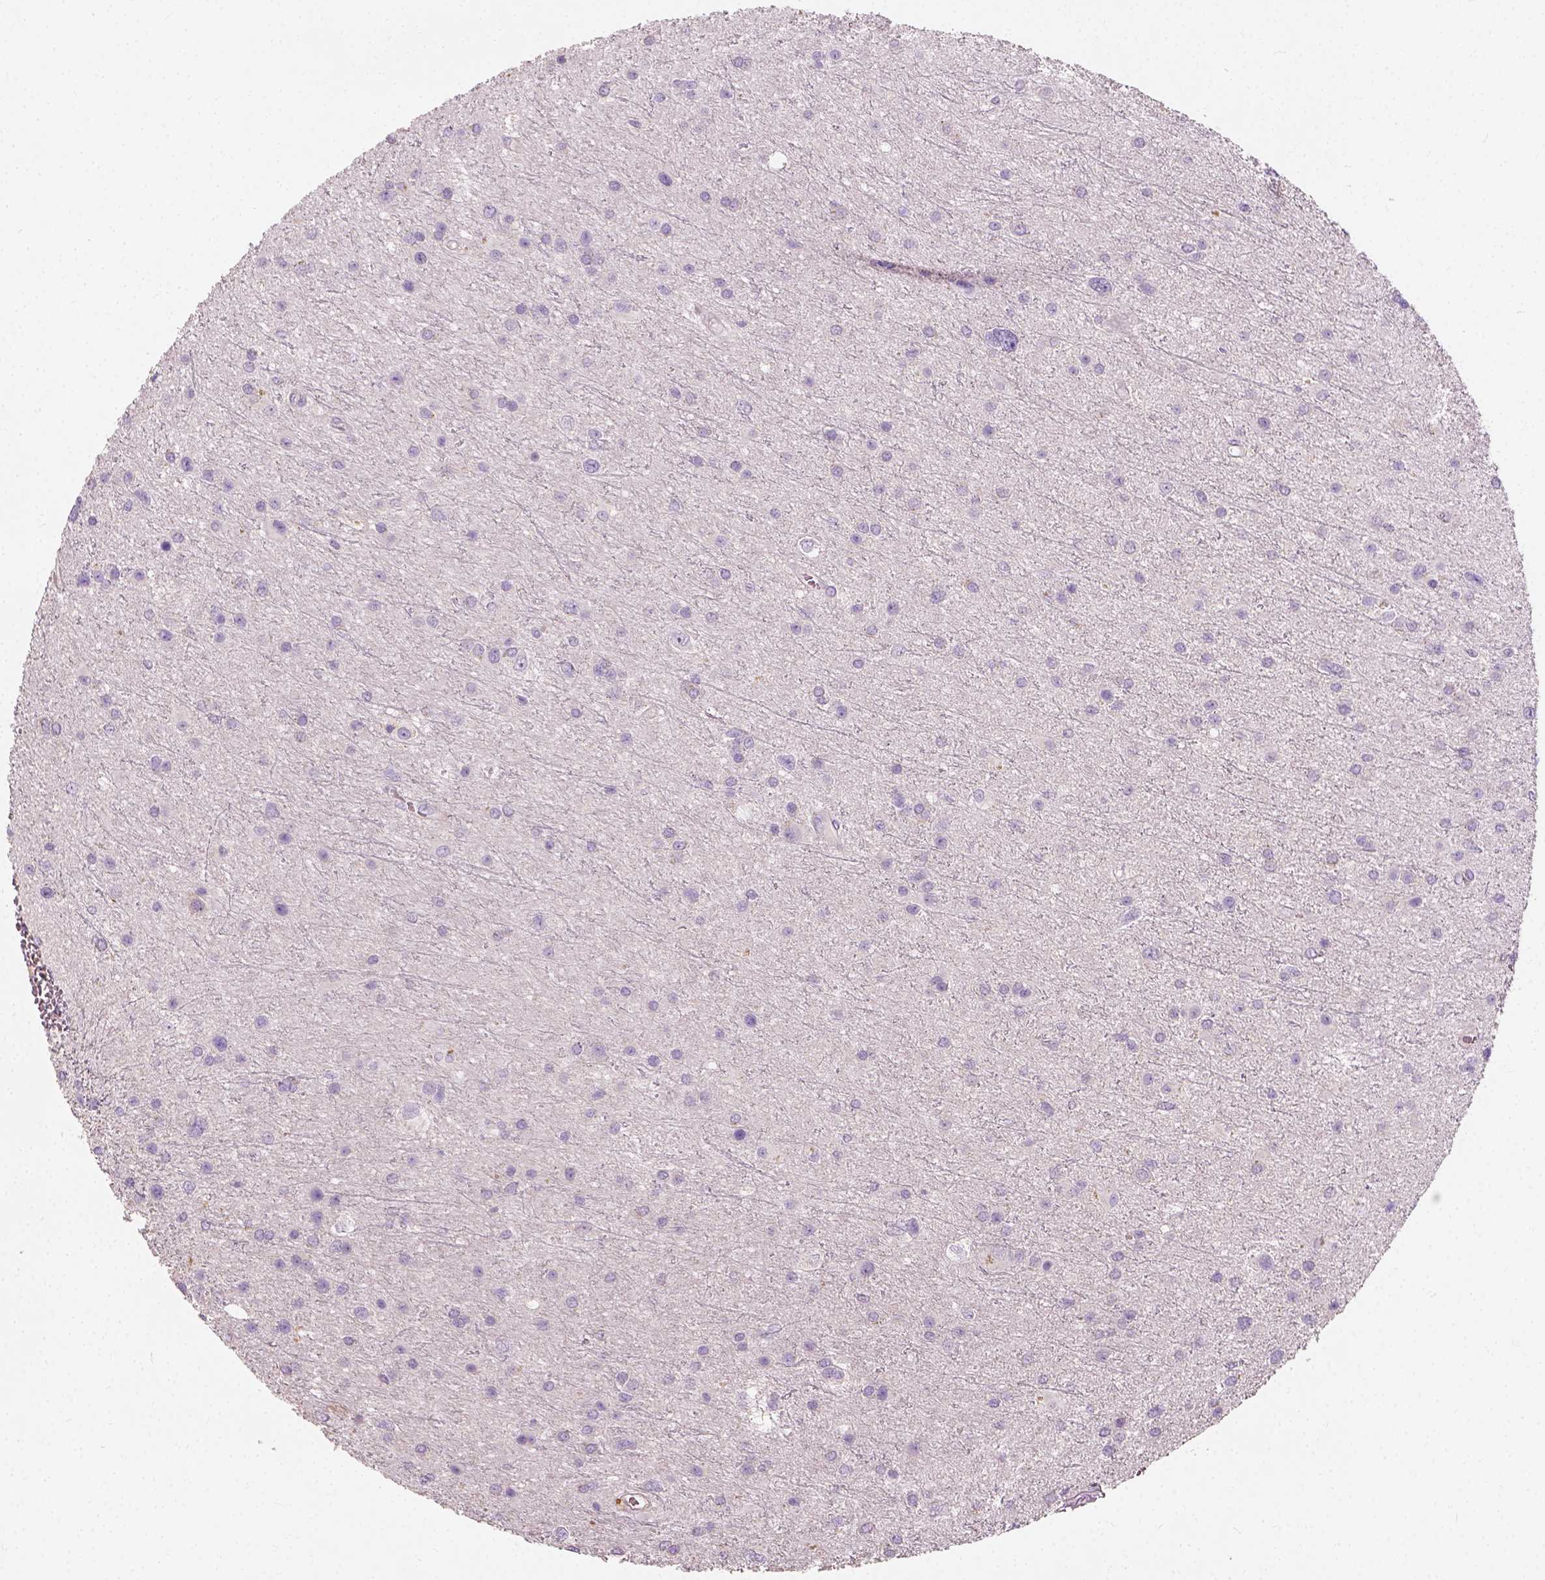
{"staining": {"intensity": "negative", "quantity": "none", "location": "none"}, "tissue": "glioma", "cell_type": "Tumor cells", "image_type": "cancer", "snomed": [{"axis": "morphology", "description": "Glioma, malignant, Low grade"}, {"axis": "topography", "description": "Brain"}], "caption": "This is an immunohistochemistry image of glioma. There is no expression in tumor cells.", "gene": "DHCR24", "patient": {"sex": "female", "age": 32}}